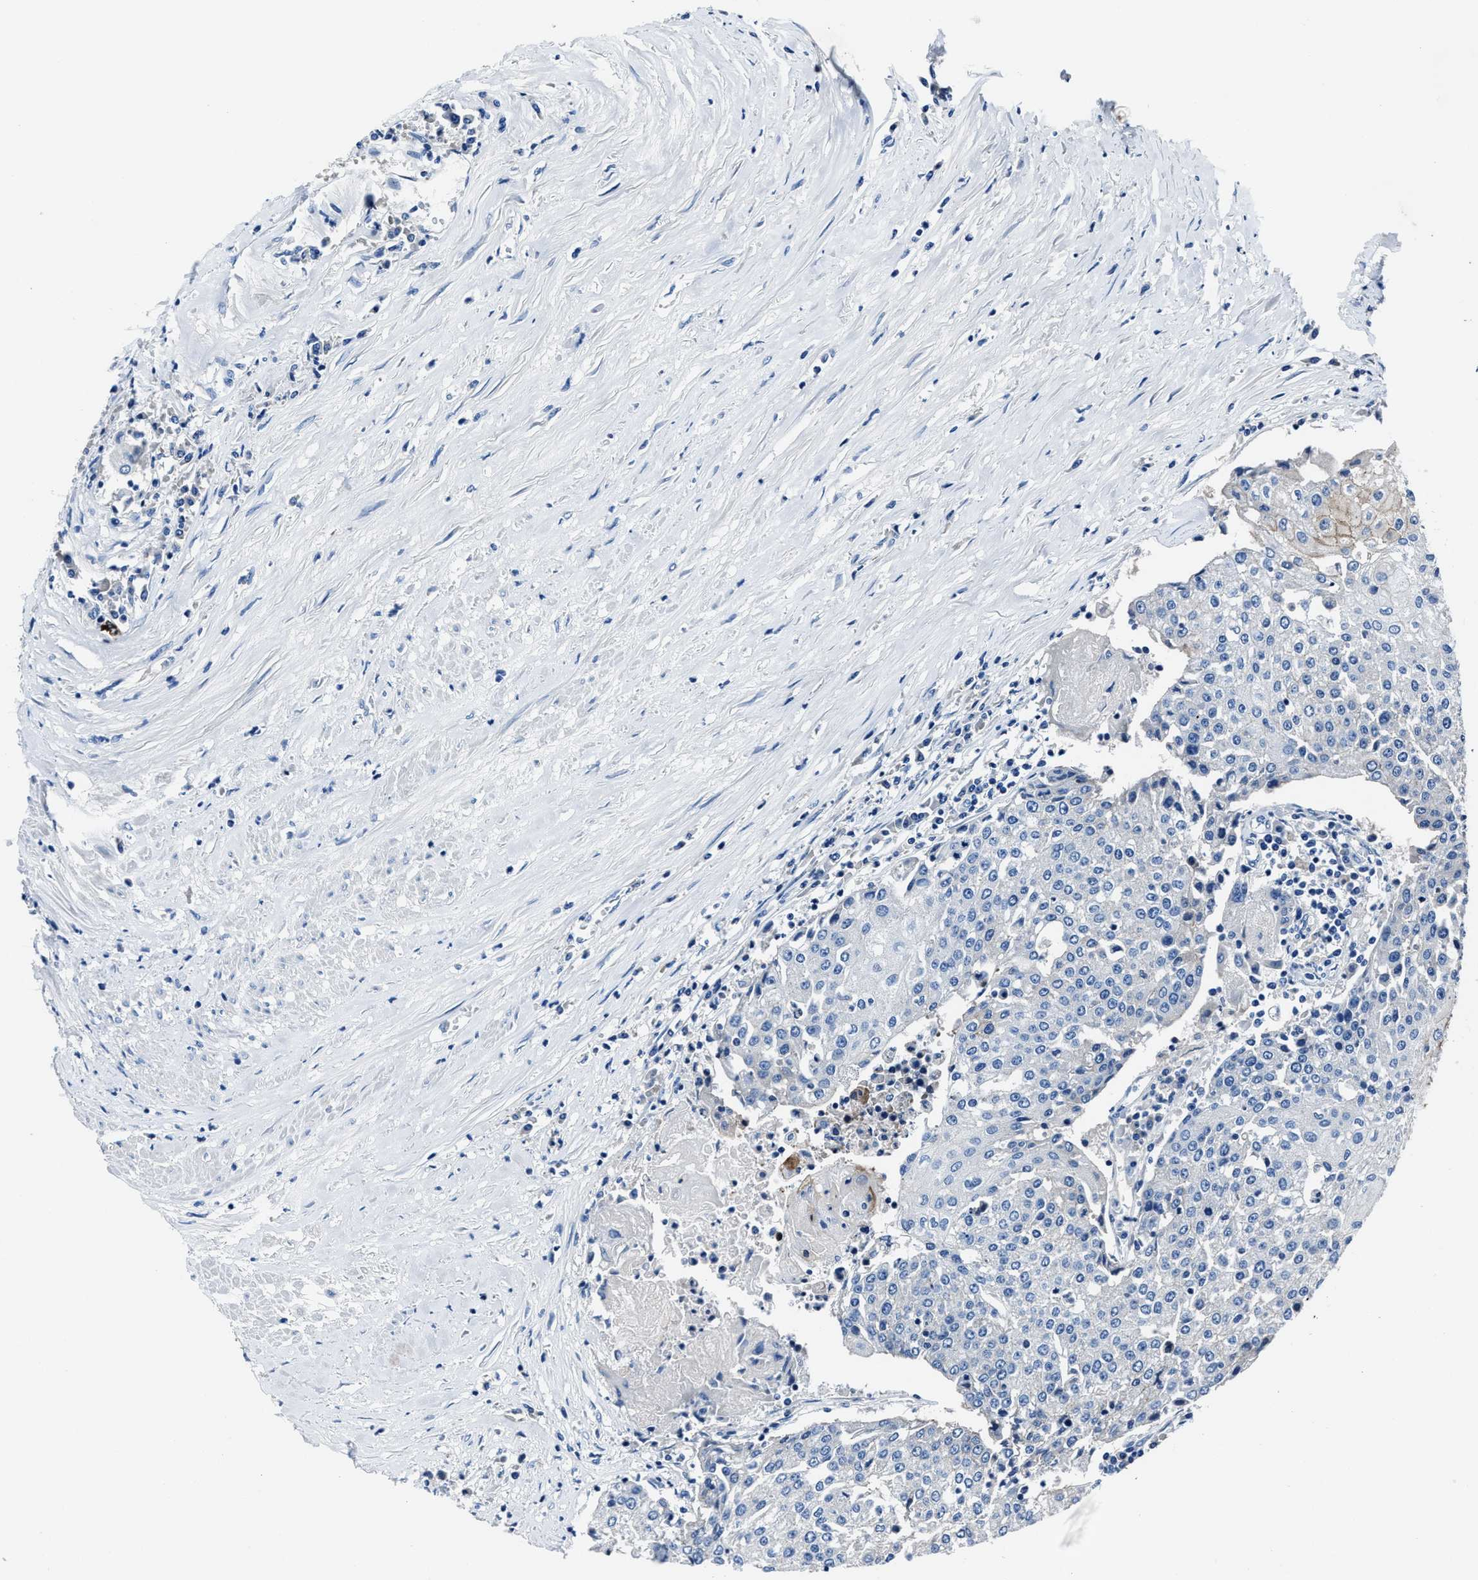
{"staining": {"intensity": "negative", "quantity": "none", "location": "none"}, "tissue": "urothelial cancer", "cell_type": "Tumor cells", "image_type": "cancer", "snomed": [{"axis": "morphology", "description": "Urothelial carcinoma, High grade"}, {"axis": "topography", "description": "Urinary bladder"}], "caption": "Tumor cells show no significant protein expression in urothelial carcinoma (high-grade).", "gene": "LMO7", "patient": {"sex": "female", "age": 85}}